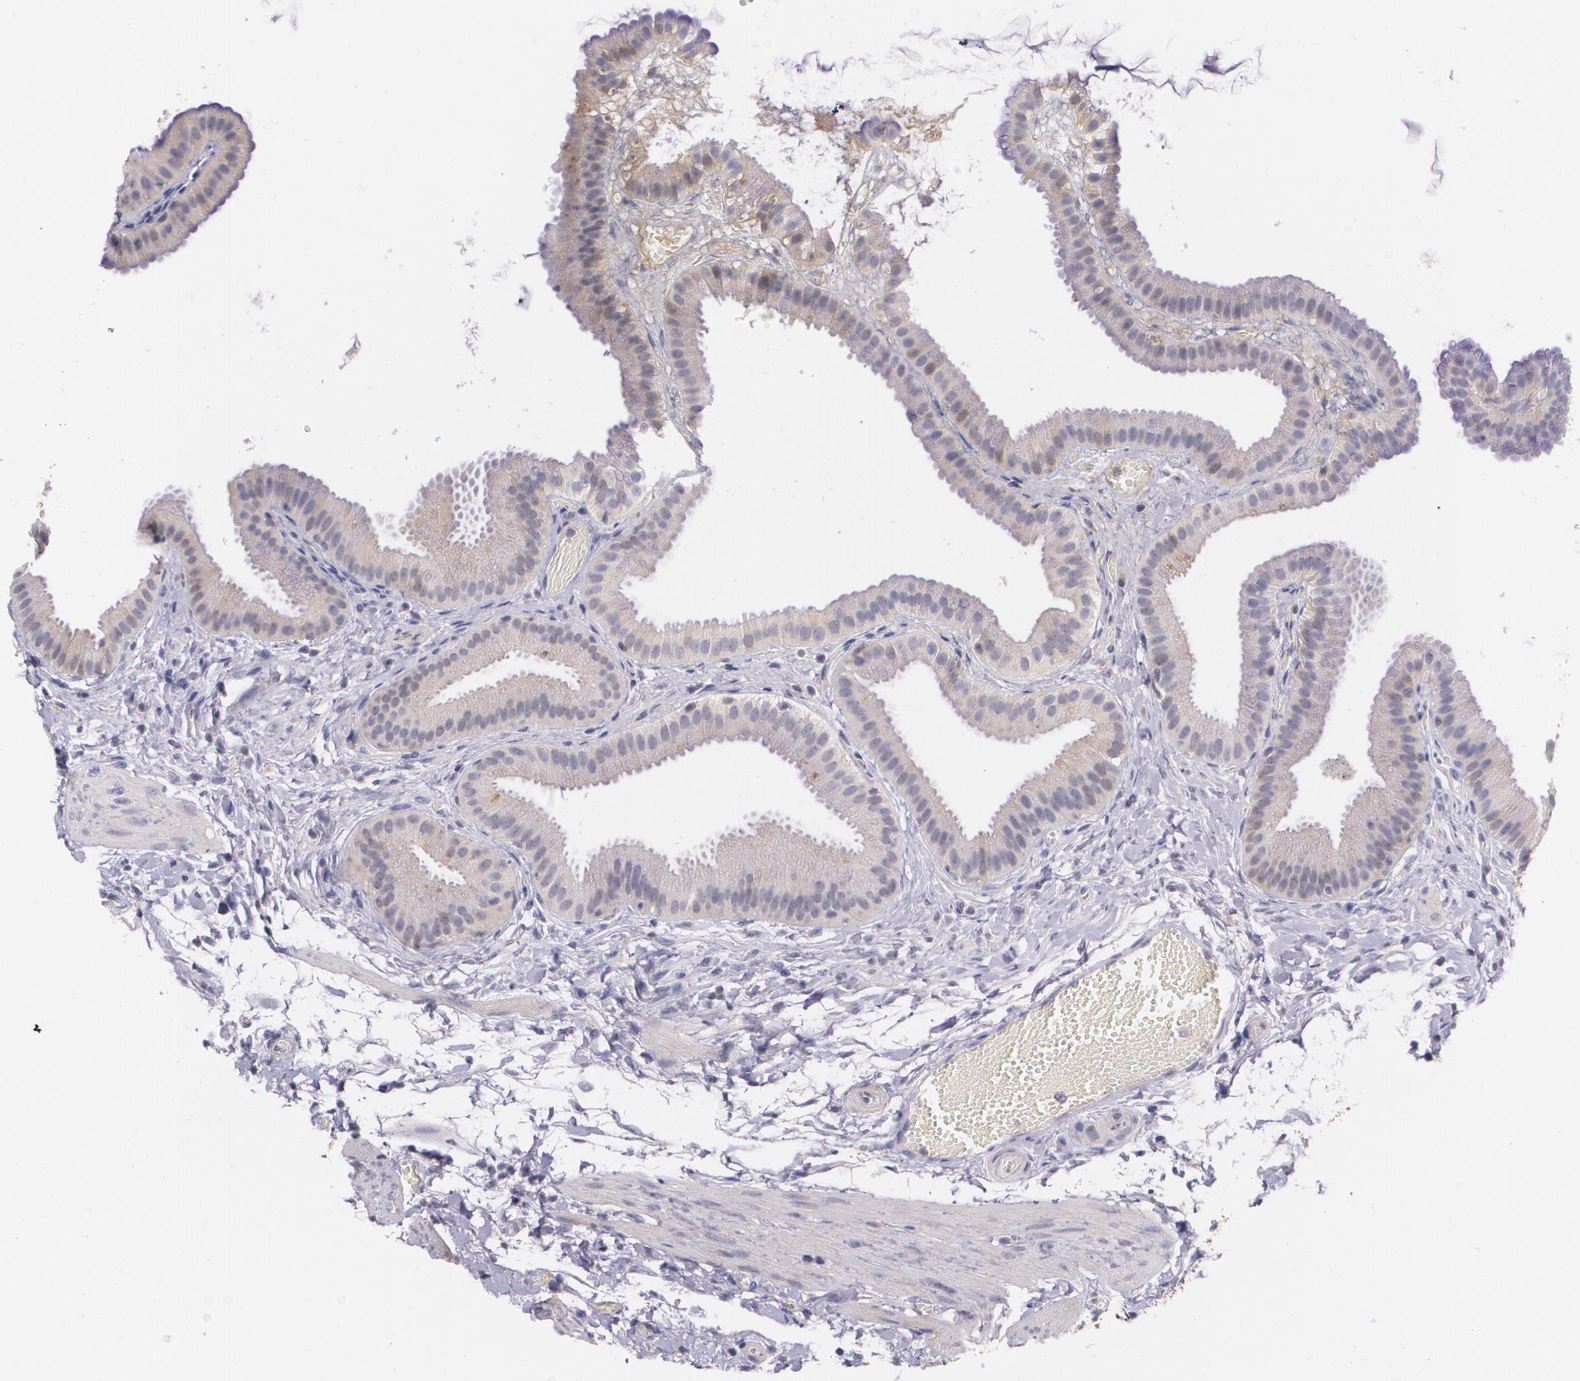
{"staining": {"intensity": "strong", "quantity": ">75%", "location": "cytoplasmic/membranous"}, "tissue": "gallbladder", "cell_type": "Glandular cells", "image_type": "normal", "snomed": [{"axis": "morphology", "description": "Normal tissue, NOS"}, {"axis": "topography", "description": "Gallbladder"}], "caption": "Protein expression analysis of unremarkable human gallbladder reveals strong cytoplasmic/membranous expression in approximately >75% of glandular cells. Using DAB (3,3'-diaminobenzidine) (brown) and hematoxylin (blue) stains, captured at high magnification using brightfield microscopy.", "gene": "TM4SF1", "patient": {"sex": "female", "age": 63}}